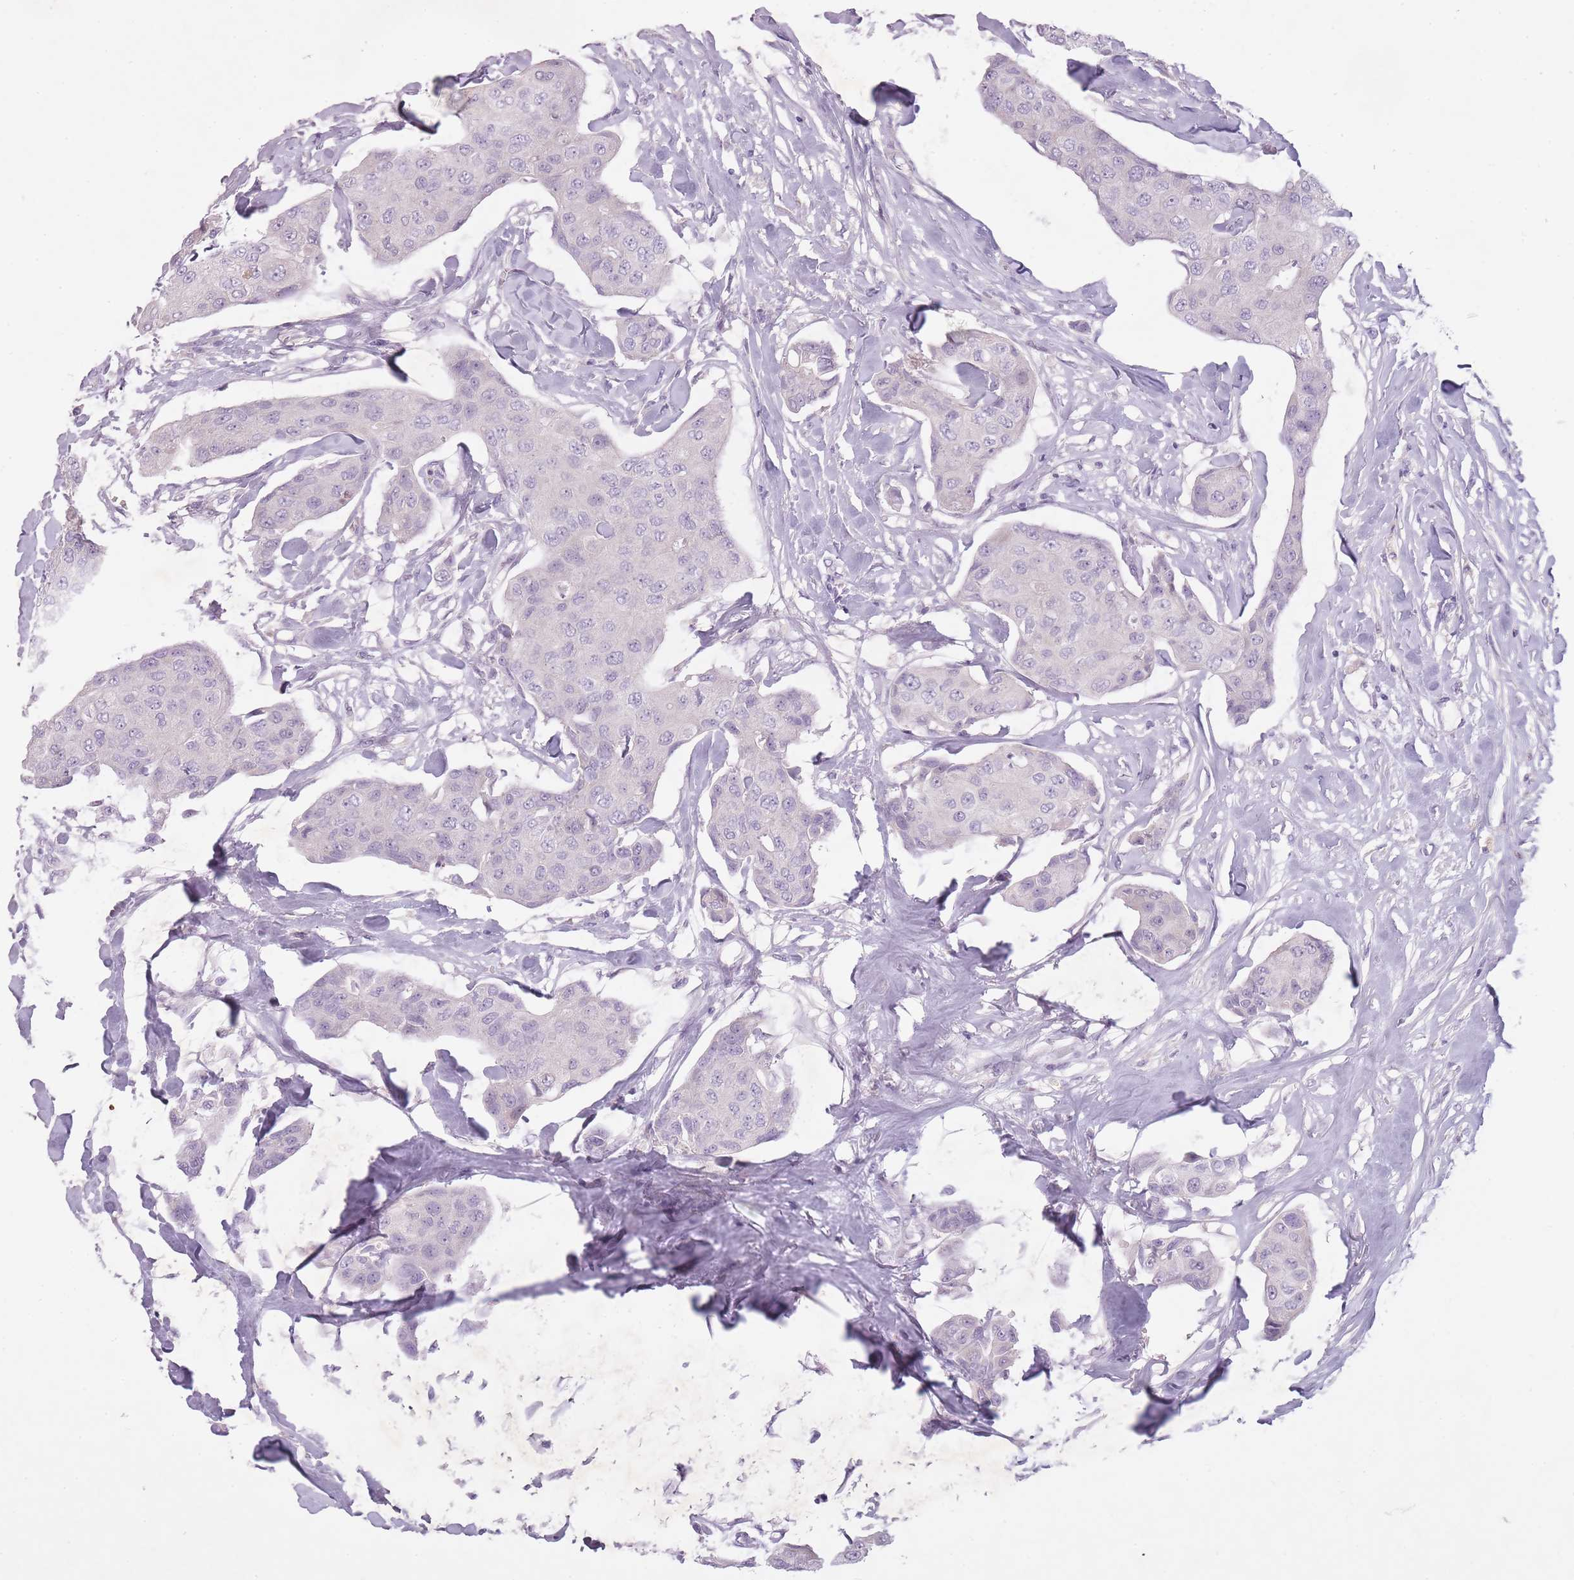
{"staining": {"intensity": "negative", "quantity": "none", "location": "none"}, "tissue": "breast cancer", "cell_type": "Tumor cells", "image_type": "cancer", "snomed": [{"axis": "morphology", "description": "Duct carcinoma"}, {"axis": "topography", "description": "Breast"}, {"axis": "topography", "description": "Lymph node"}], "caption": "Human breast cancer stained for a protein using immunohistochemistry demonstrates no positivity in tumor cells.", "gene": "FAM43B", "patient": {"sex": "female", "age": 80}}